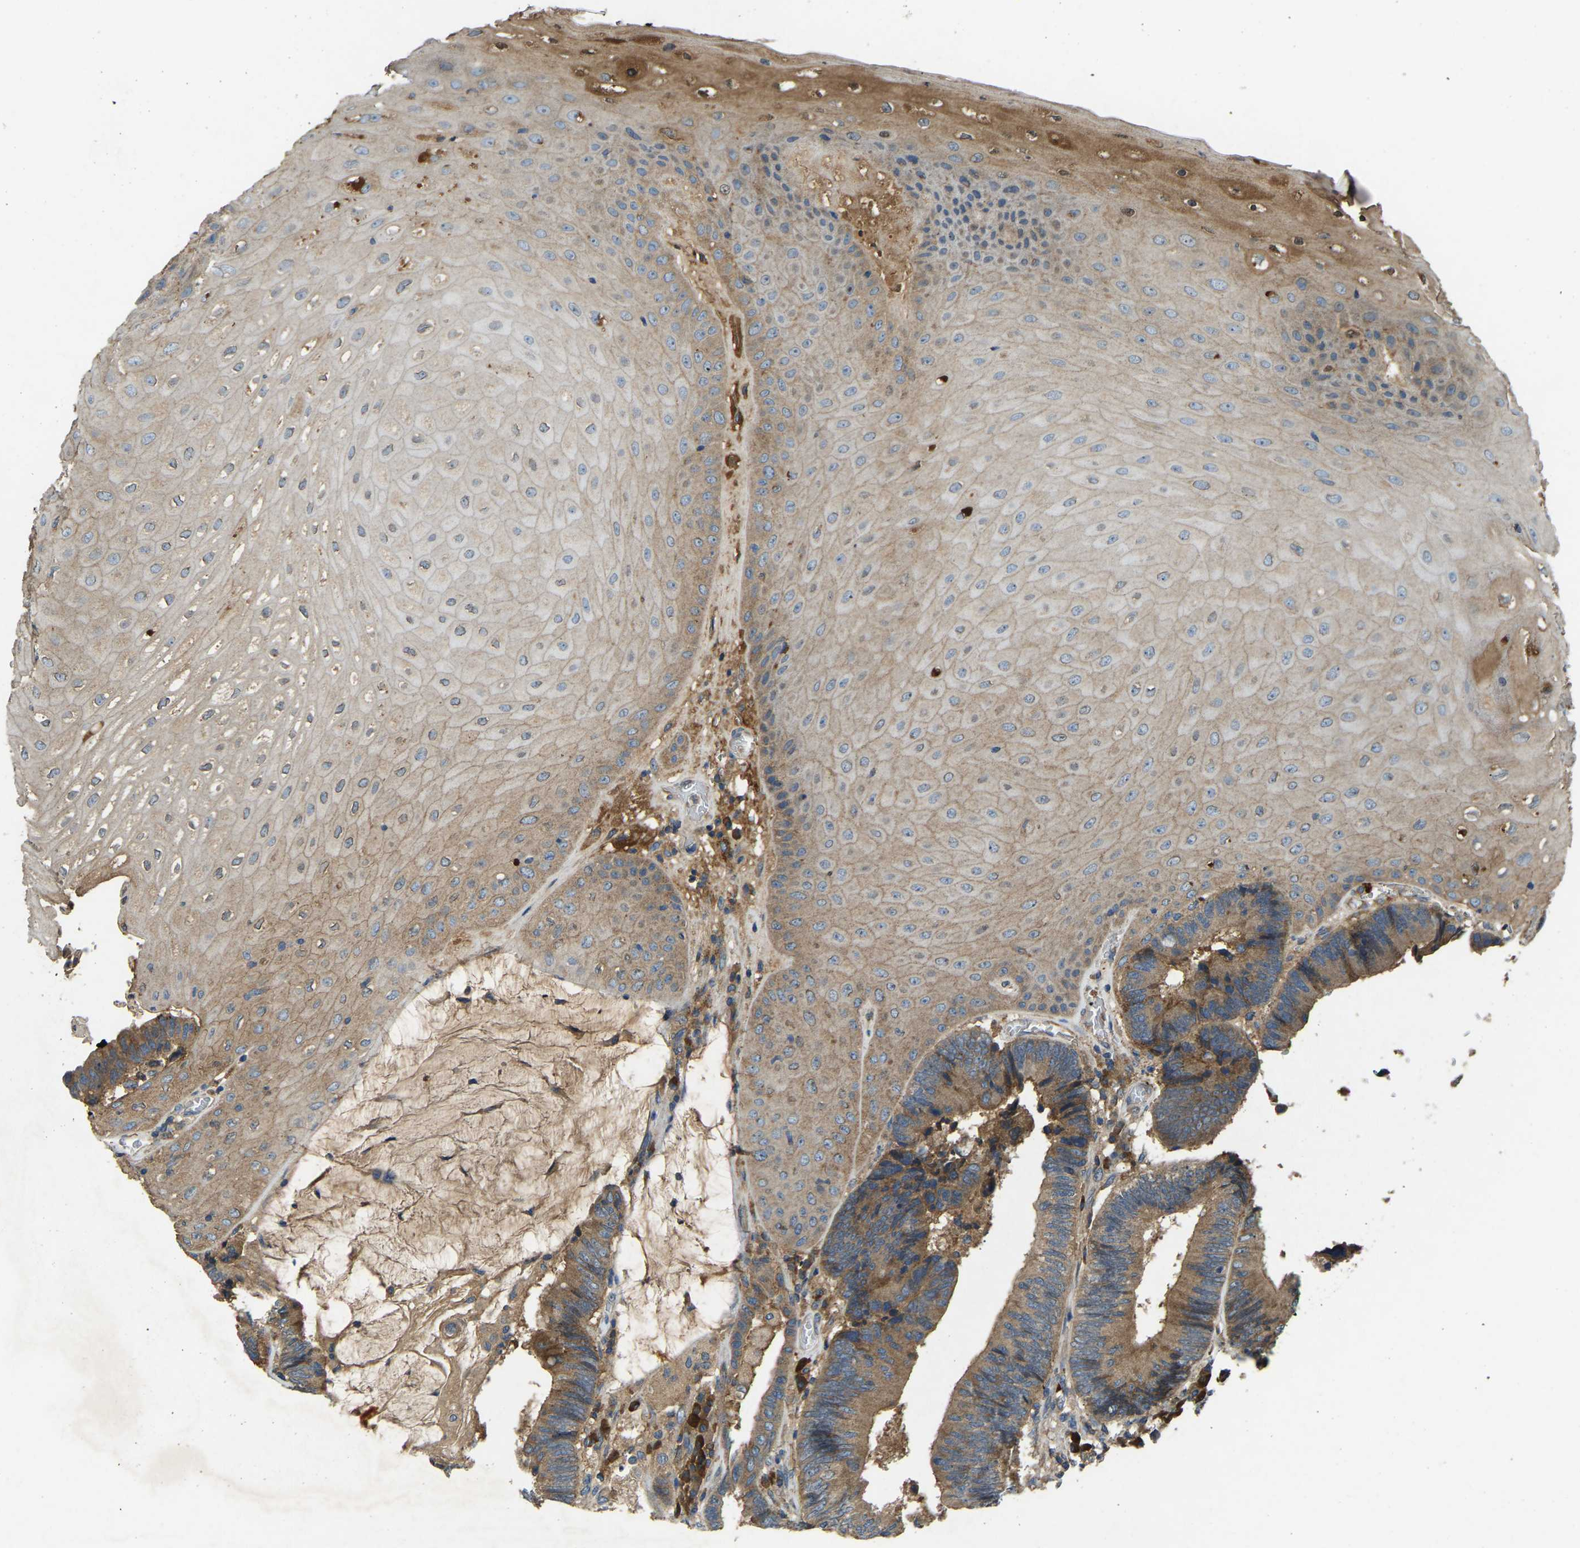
{"staining": {"intensity": "moderate", "quantity": ">75%", "location": "cytoplasmic/membranous"}, "tissue": "colorectal cancer", "cell_type": "Tumor cells", "image_type": "cancer", "snomed": [{"axis": "morphology", "description": "Adenocarcinoma, NOS"}, {"axis": "topography", "description": "Rectum"}, {"axis": "topography", "description": "Anal"}], "caption": "Brown immunohistochemical staining in colorectal cancer reveals moderate cytoplasmic/membranous staining in approximately >75% of tumor cells. (DAB IHC, brown staining for protein, blue staining for nuclei).", "gene": "ATP8B1", "patient": {"sex": "female", "age": 89}}